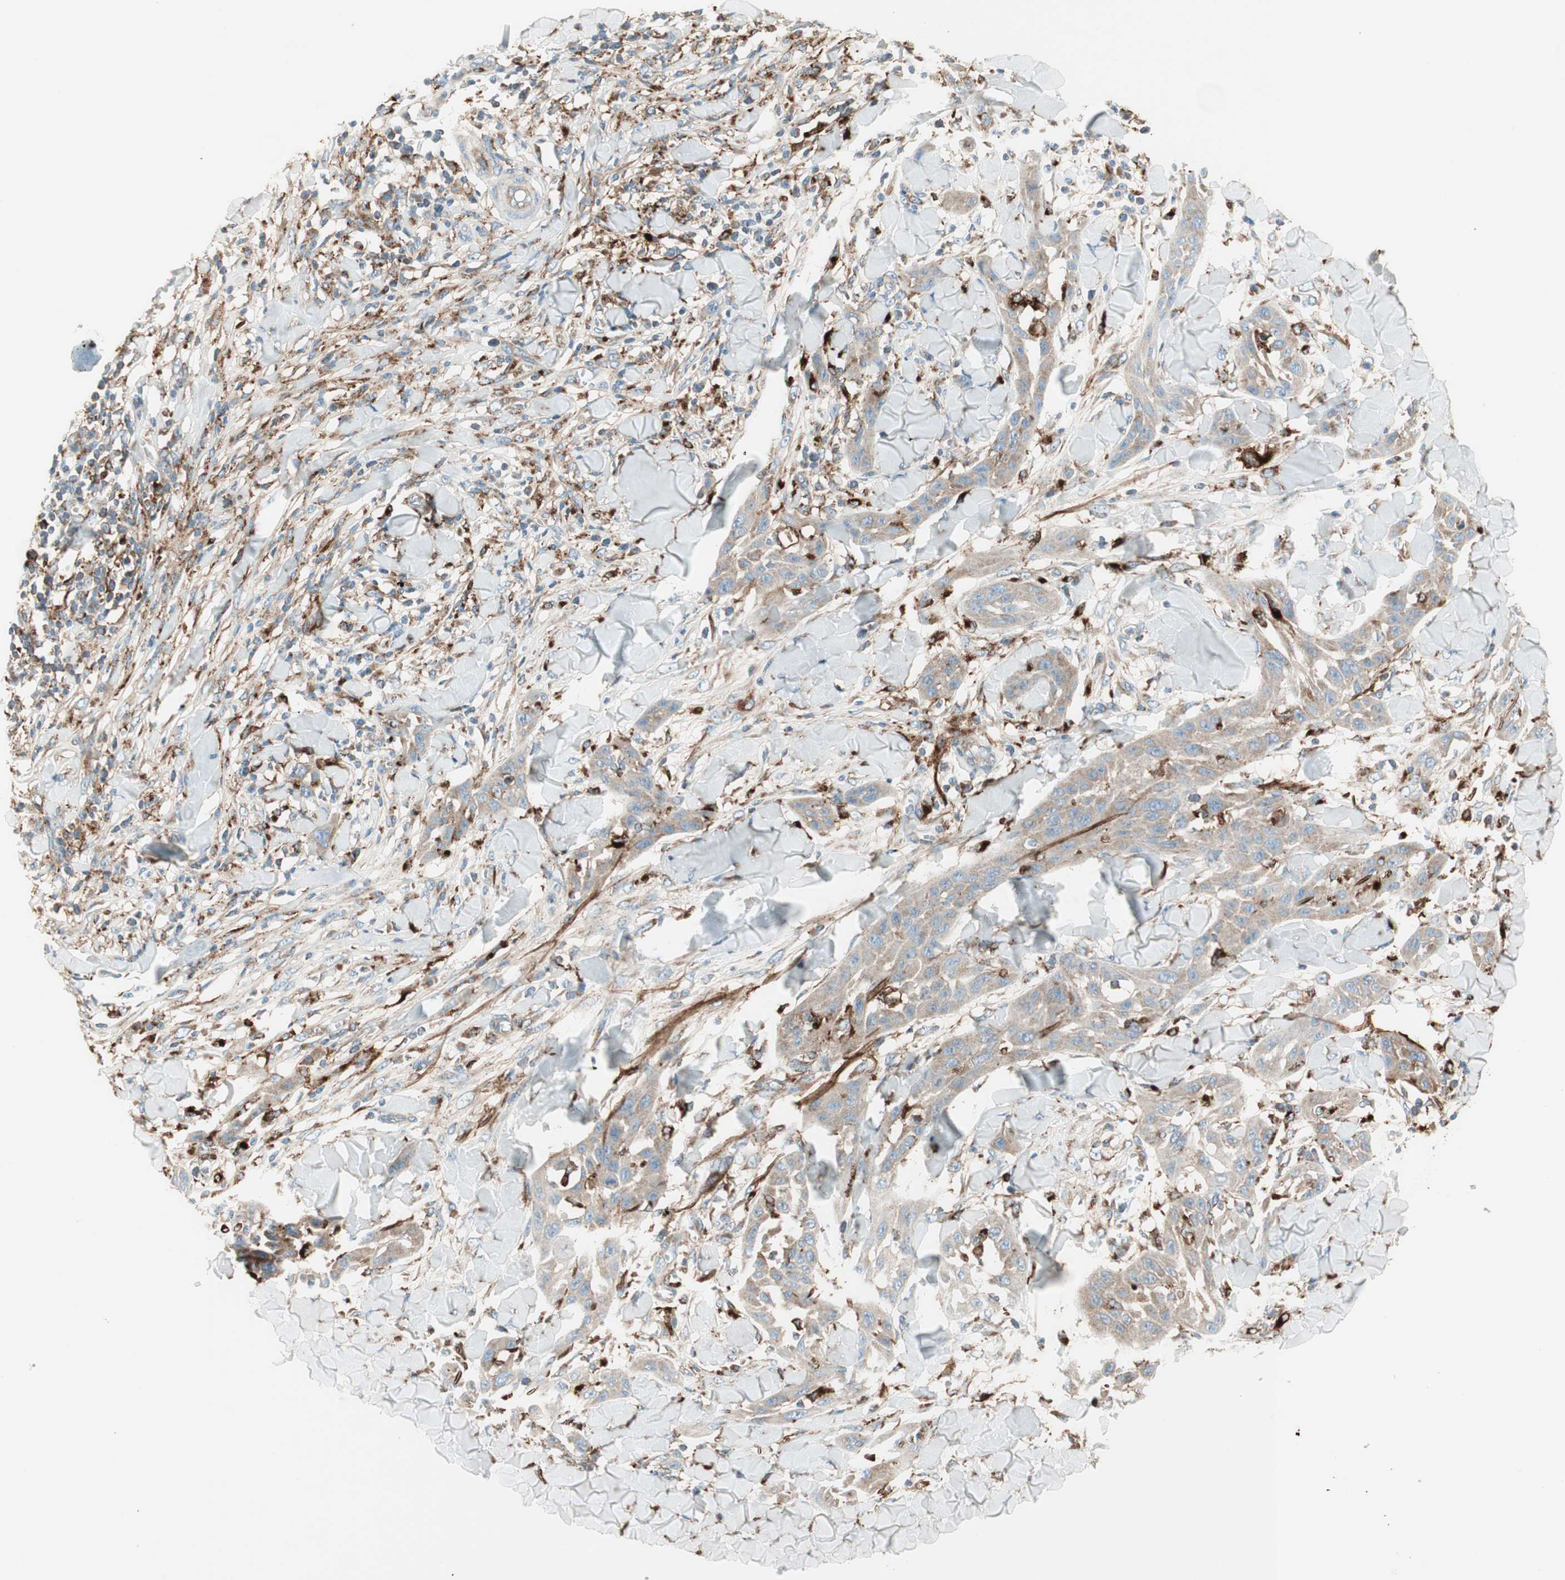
{"staining": {"intensity": "weak", "quantity": ">75%", "location": "cytoplasmic/membranous"}, "tissue": "skin cancer", "cell_type": "Tumor cells", "image_type": "cancer", "snomed": [{"axis": "morphology", "description": "Squamous cell carcinoma, NOS"}, {"axis": "topography", "description": "Skin"}], "caption": "A micrograph showing weak cytoplasmic/membranous staining in approximately >75% of tumor cells in squamous cell carcinoma (skin), as visualized by brown immunohistochemical staining.", "gene": "ATP6V1G1", "patient": {"sex": "male", "age": 24}}